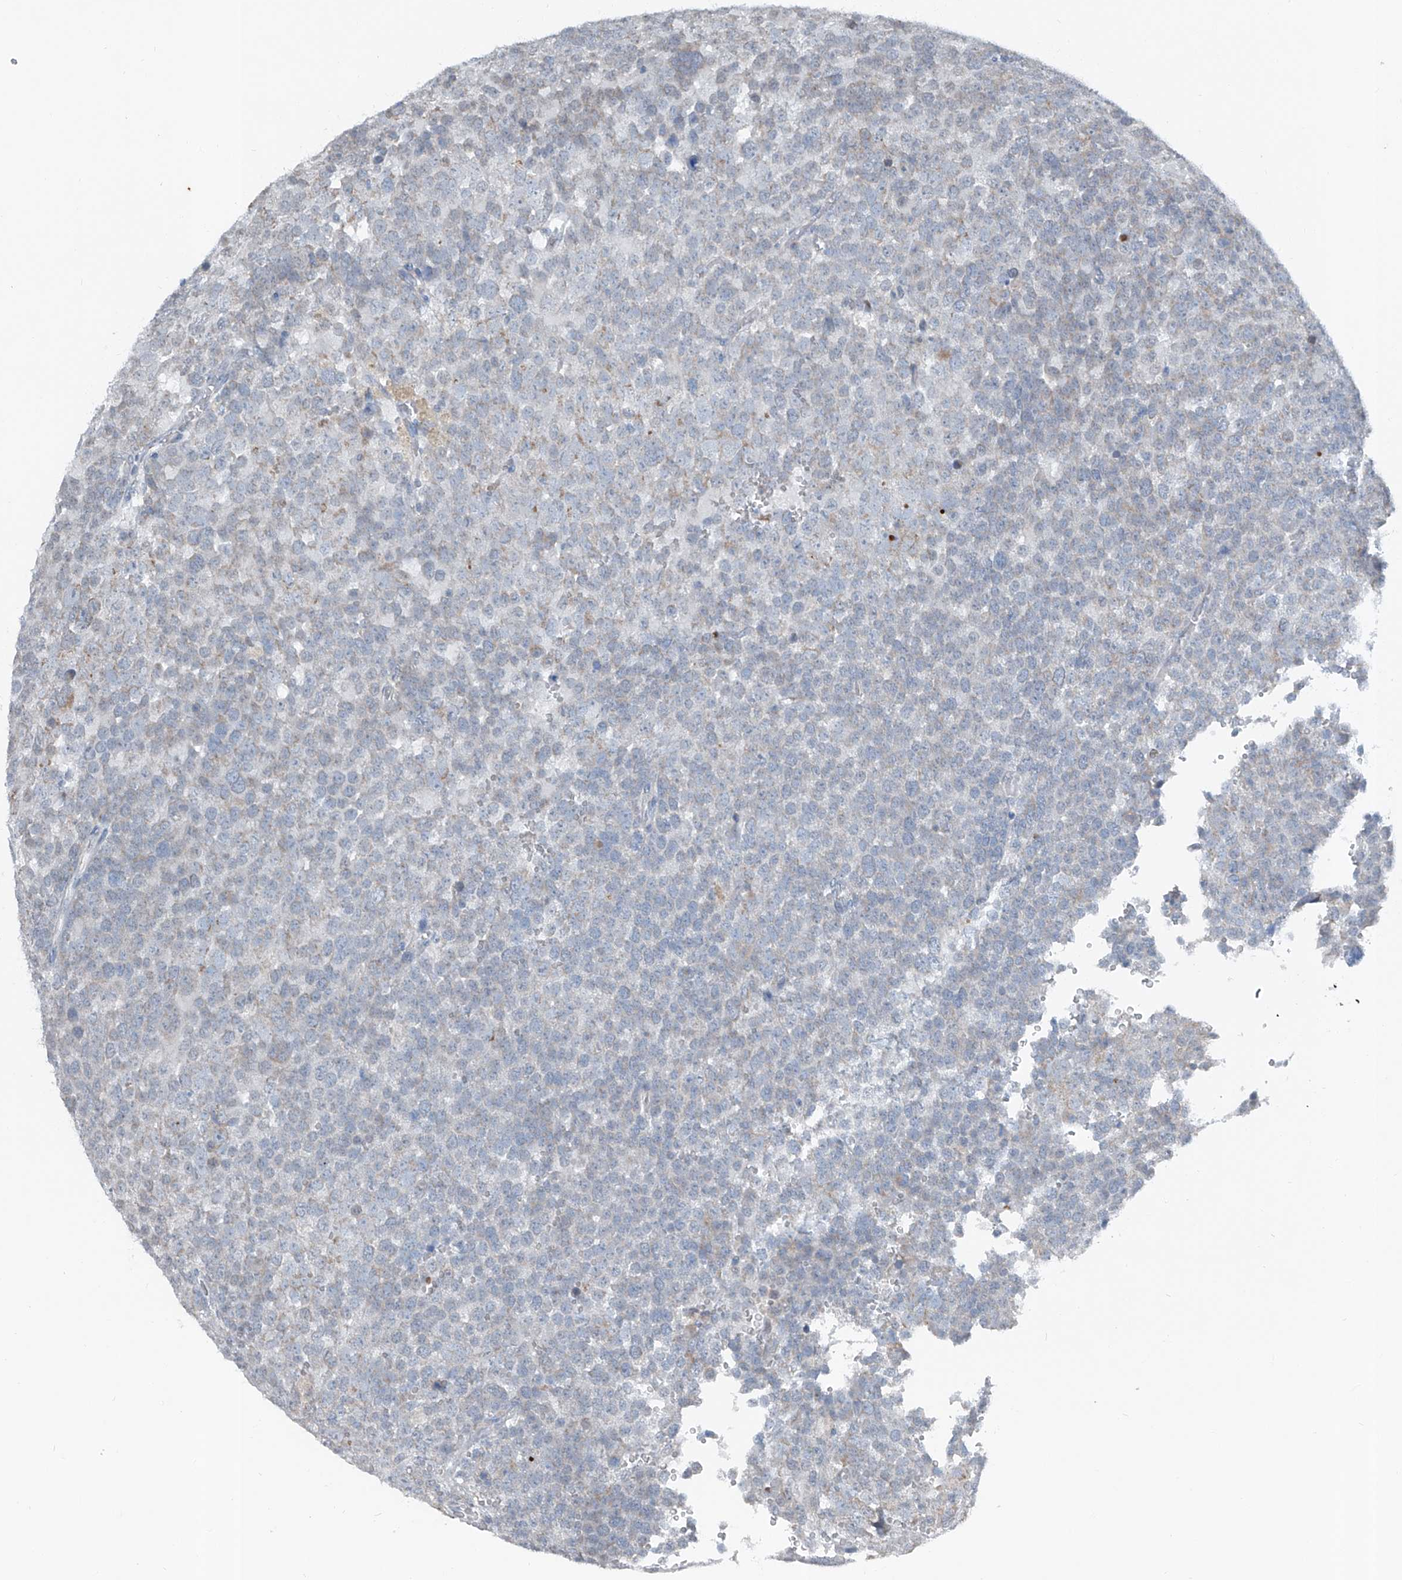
{"staining": {"intensity": "weak", "quantity": "<25%", "location": "cytoplasmic/membranous"}, "tissue": "testis cancer", "cell_type": "Tumor cells", "image_type": "cancer", "snomed": [{"axis": "morphology", "description": "Seminoma, NOS"}, {"axis": "topography", "description": "Testis"}], "caption": "The immunohistochemistry micrograph has no significant positivity in tumor cells of testis cancer (seminoma) tissue.", "gene": "DYRK1B", "patient": {"sex": "male", "age": 71}}